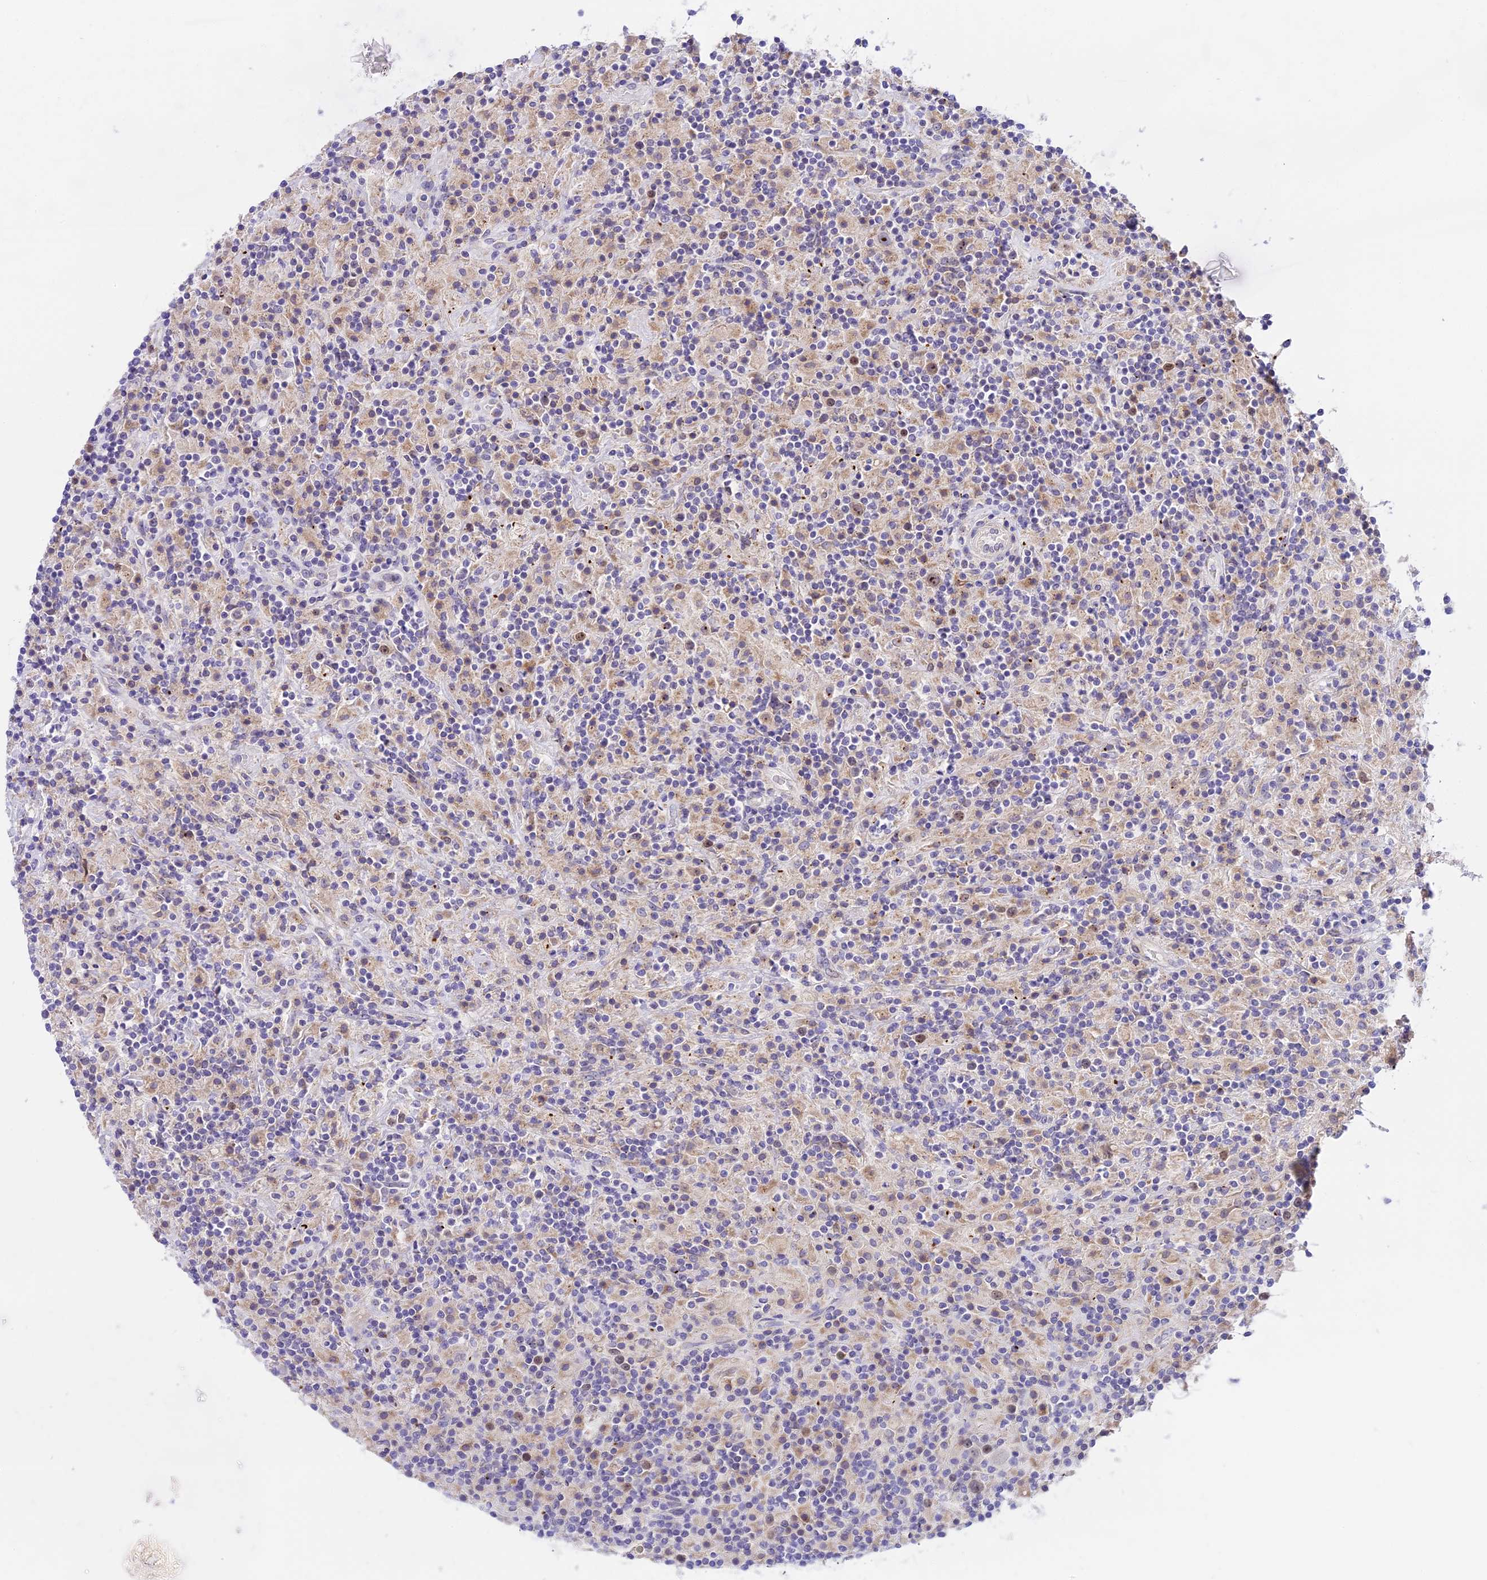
{"staining": {"intensity": "weak", "quantity": "25%-75%", "location": "nuclear"}, "tissue": "lymphoma", "cell_type": "Tumor cells", "image_type": "cancer", "snomed": [{"axis": "morphology", "description": "Hodgkin's disease, NOS"}, {"axis": "topography", "description": "Lymph node"}], "caption": "Protein staining by IHC demonstrates weak nuclear expression in about 25%-75% of tumor cells in Hodgkin's disease.", "gene": "RAD51", "patient": {"sex": "male", "age": 70}}